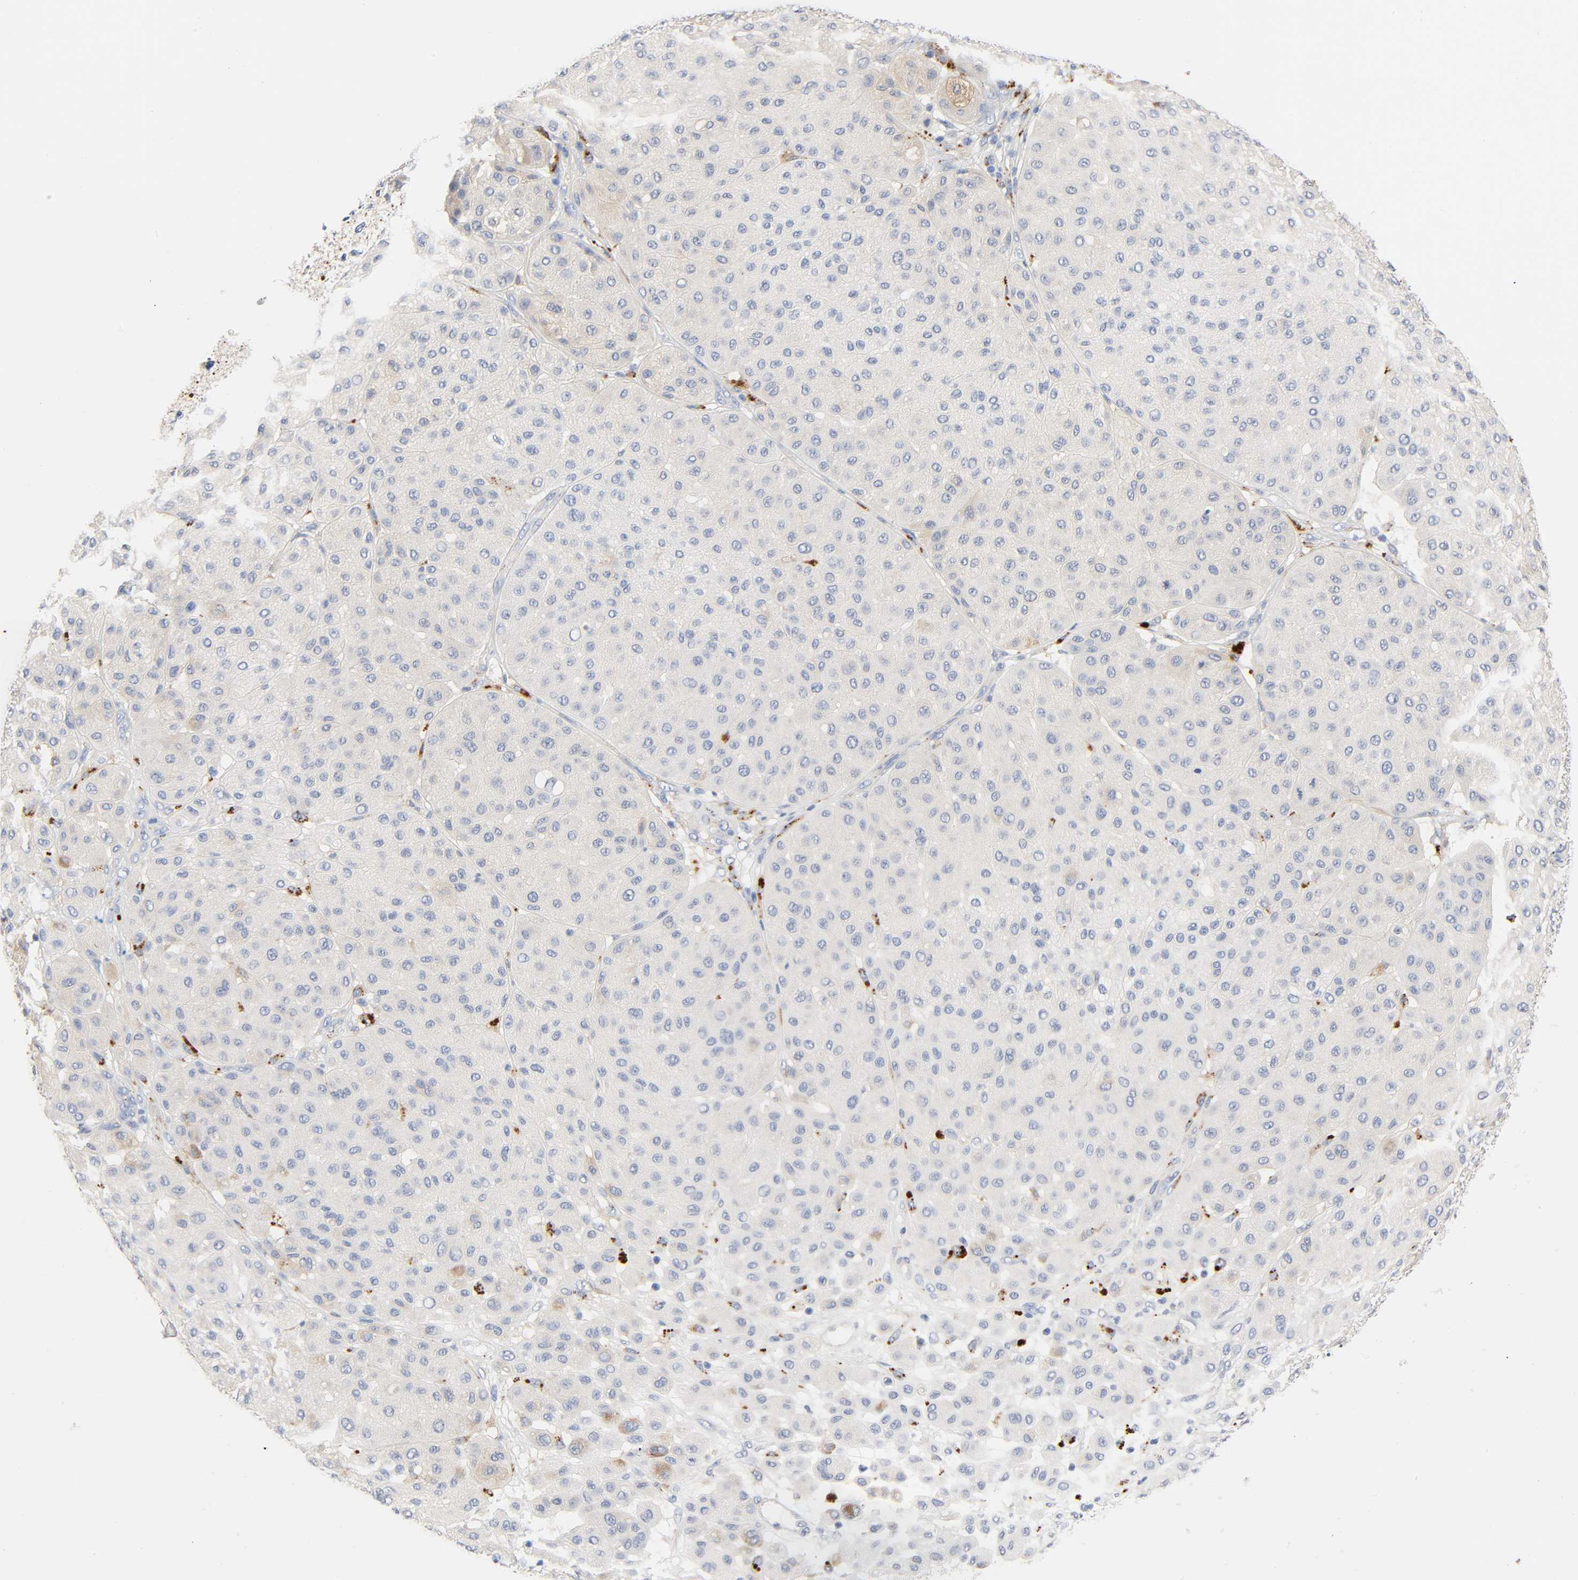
{"staining": {"intensity": "negative", "quantity": "none", "location": "none"}, "tissue": "melanoma", "cell_type": "Tumor cells", "image_type": "cancer", "snomed": [{"axis": "morphology", "description": "Normal tissue, NOS"}, {"axis": "morphology", "description": "Malignant melanoma, Metastatic site"}, {"axis": "topography", "description": "Skin"}], "caption": "There is no significant positivity in tumor cells of malignant melanoma (metastatic site). (DAB (3,3'-diaminobenzidine) immunohistochemistry (IHC), high magnification).", "gene": "PLP1", "patient": {"sex": "male", "age": 41}}